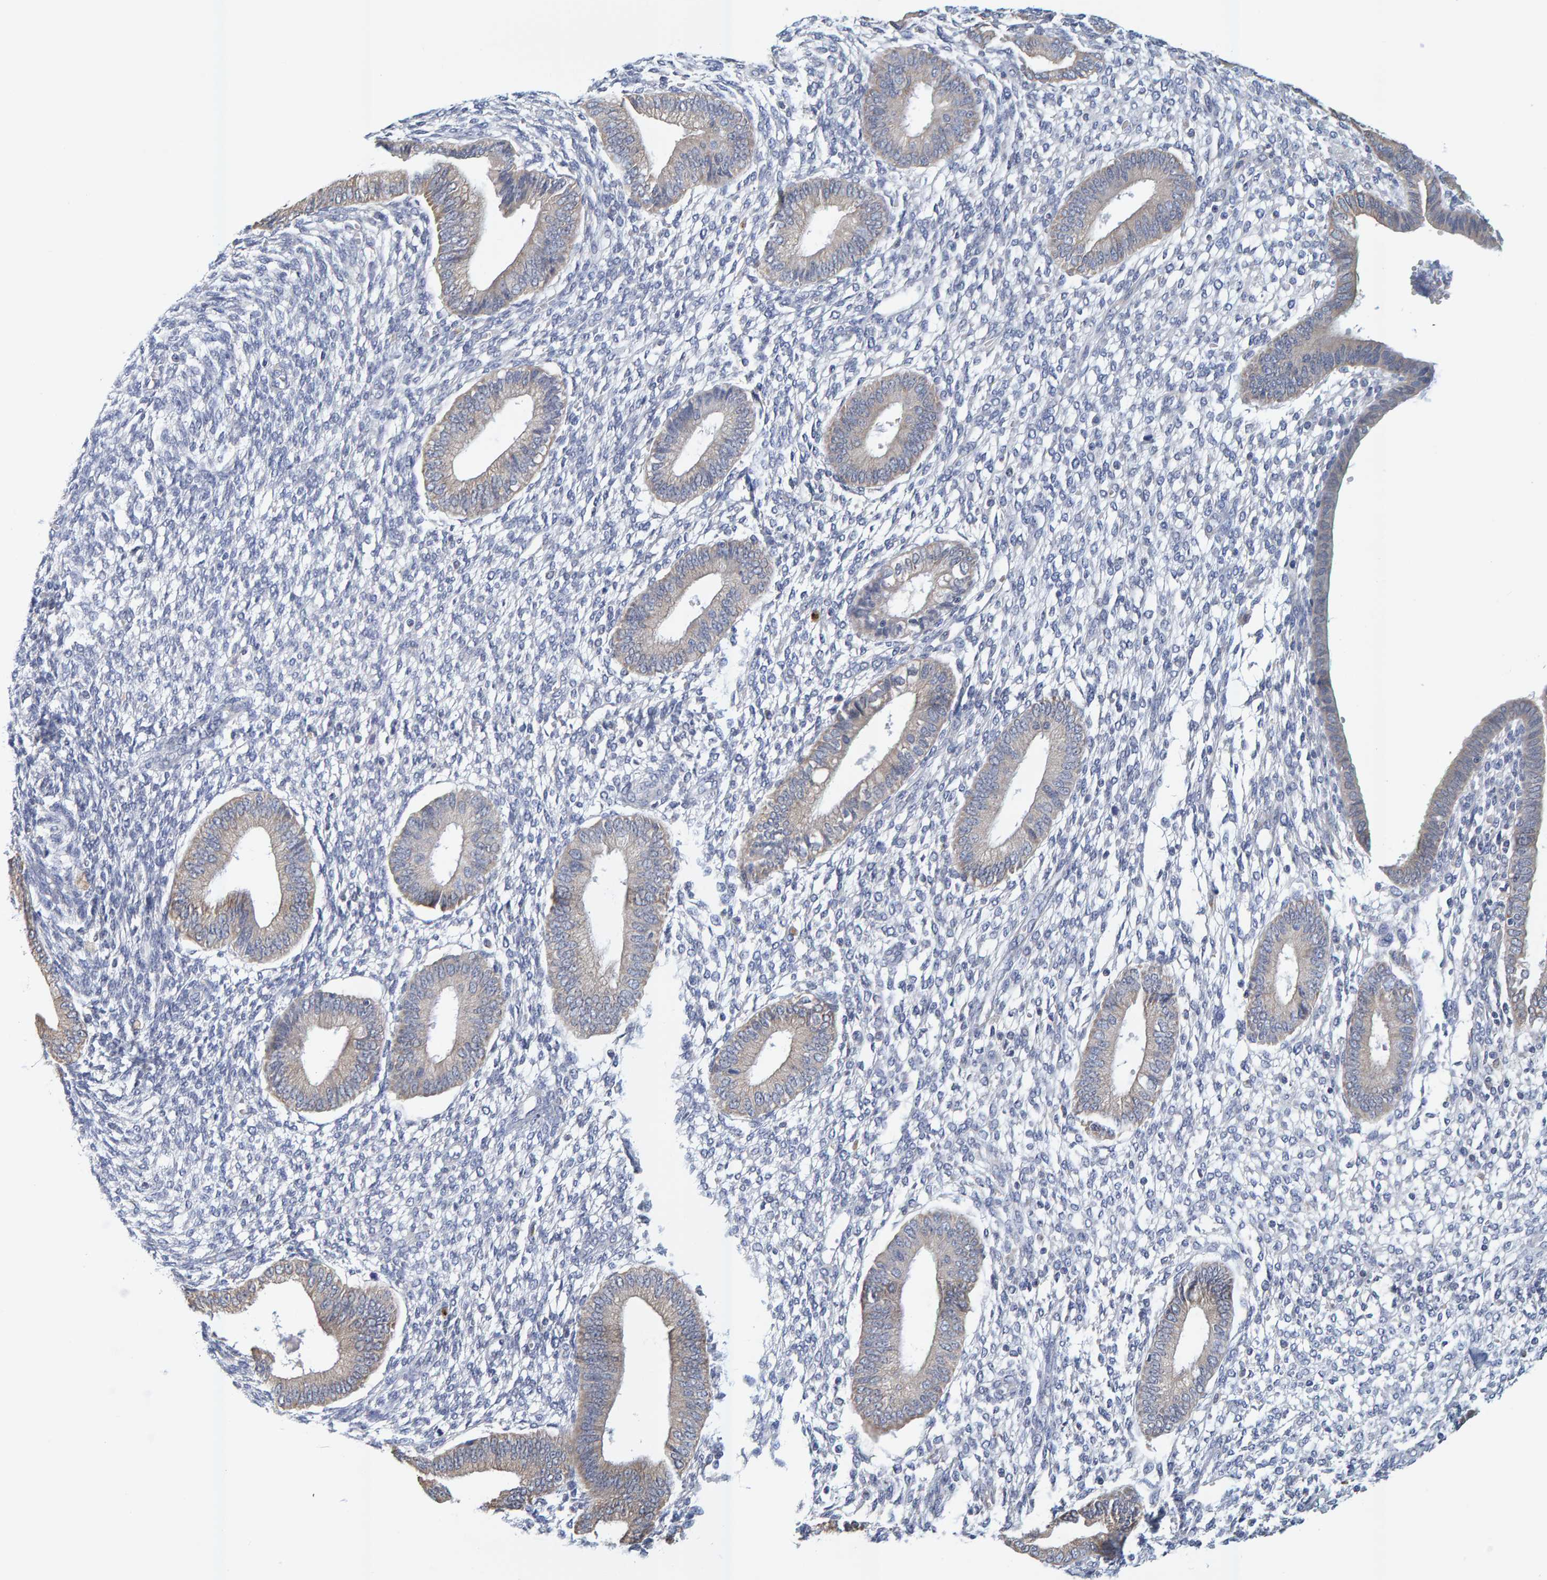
{"staining": {"intensity": "negative", "quantity": "none", "location": "none"}, "tissue": "endometrium", "cell_type": "Cells in endometrial stroma", "image_type": "normal", "snomed": [{"axis": "morphology", "description": "Normal tissue, NOS"}, {"axis": "topography", "description": "Endometrium"}], "caption": "Immunohistochemistry image of normal endometrium: endometrium stained with DAB exhibits no significant protein positivity in cells in endometrial stroma.", "gene": "SGPL1", "patient": {"sex": "female", "age": 46}}